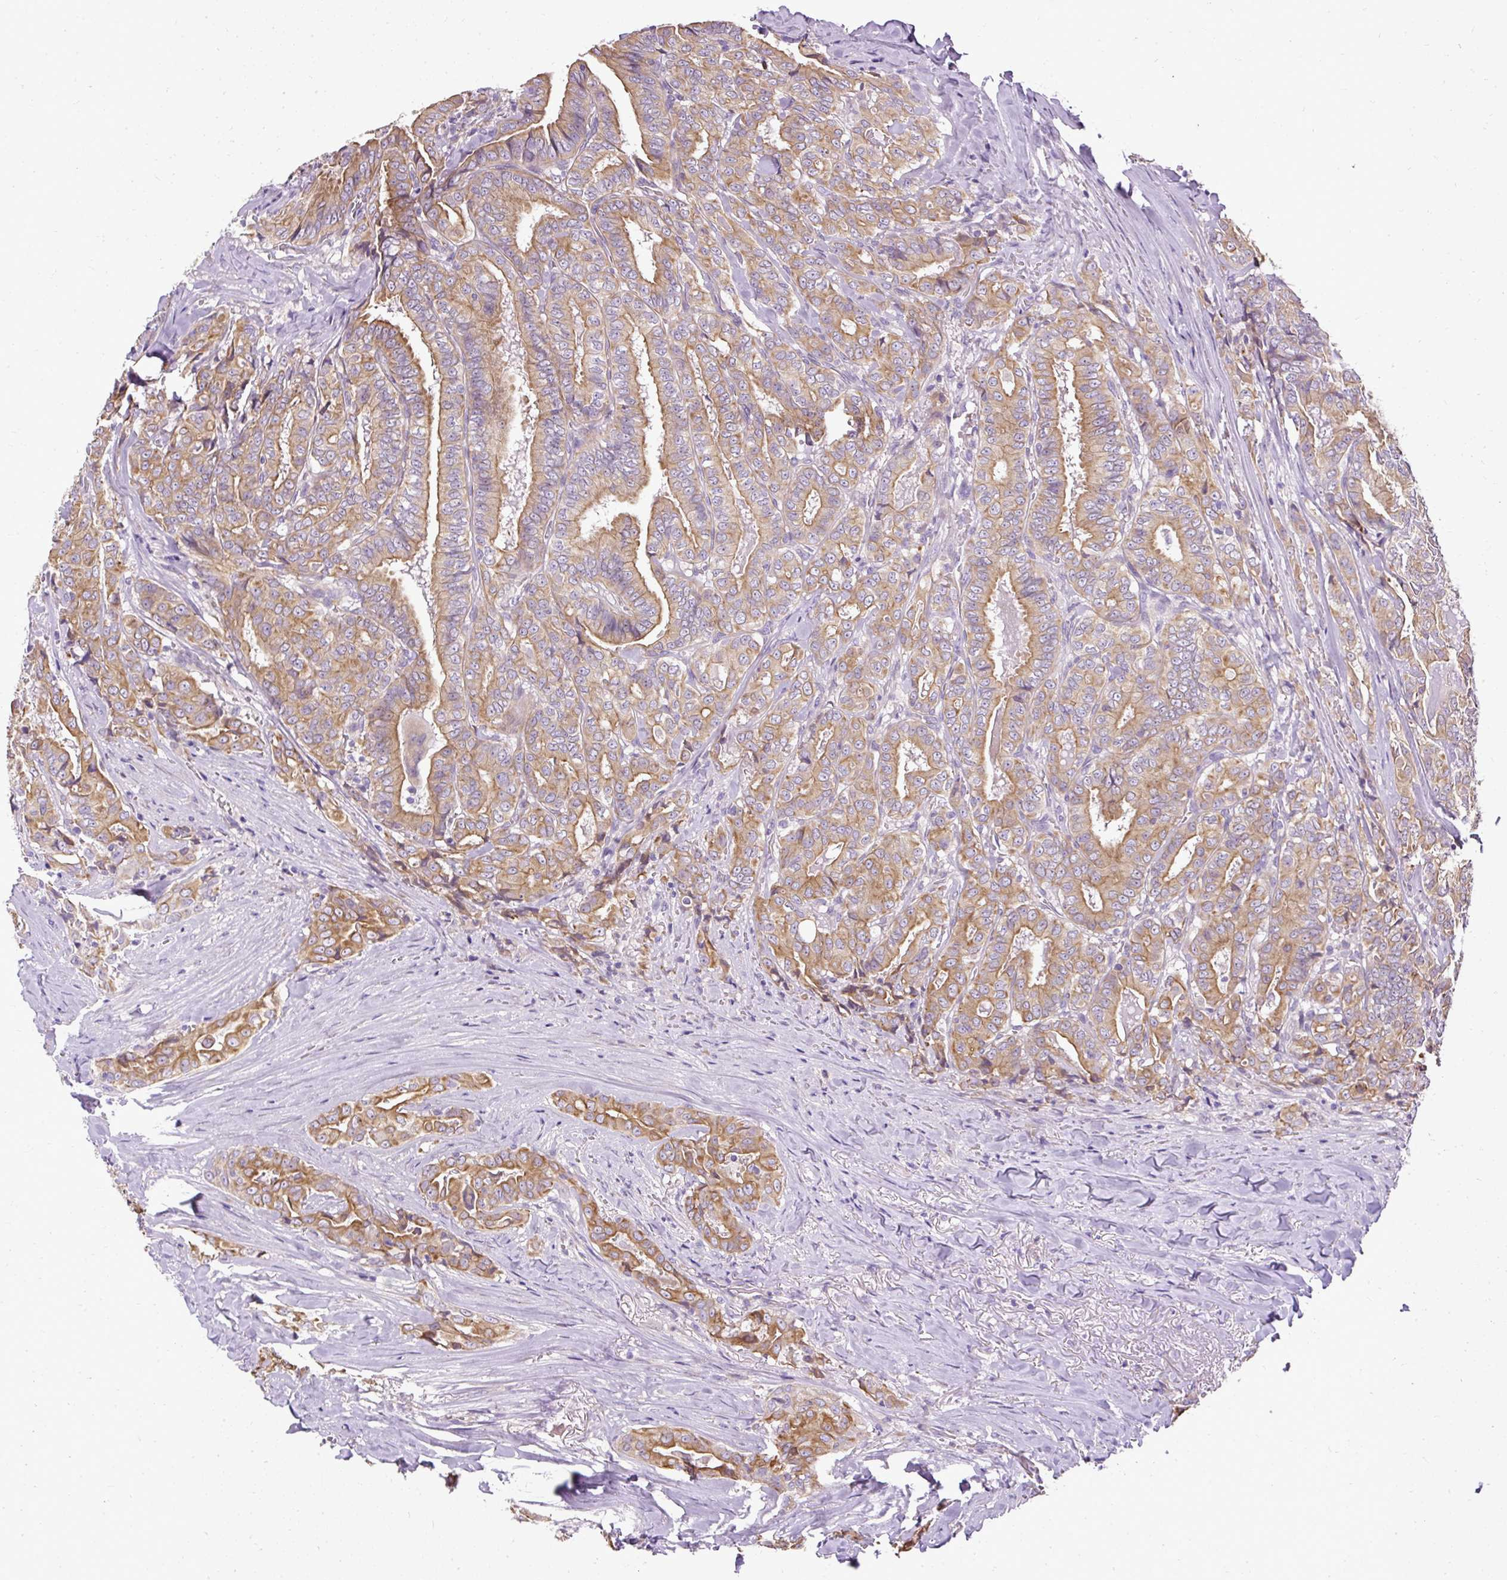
{"staining": {"intensity": "moderate", "quantity": ">75%", "location": "cytoplasmic/membranous"}, "tissue": "thyroid cancer", "cell_type": "Tumor cells", "image_type": "cancer", "snomed": [{"axis": "morphology", "description": "Papillary adenocarcinoma, NOS"}, {"axis": "topography", "description": "Thyroid gland"}], "caption": "Thyroid cancer (papillary adenocarcinoma) was stained to show a protein in brown. There is medium levels of moderate cytoplasmic/membranous staining in about >75% of tumor cells.", "gene": "FAM149A", "patient": {"sex": "male", "age": 61}}